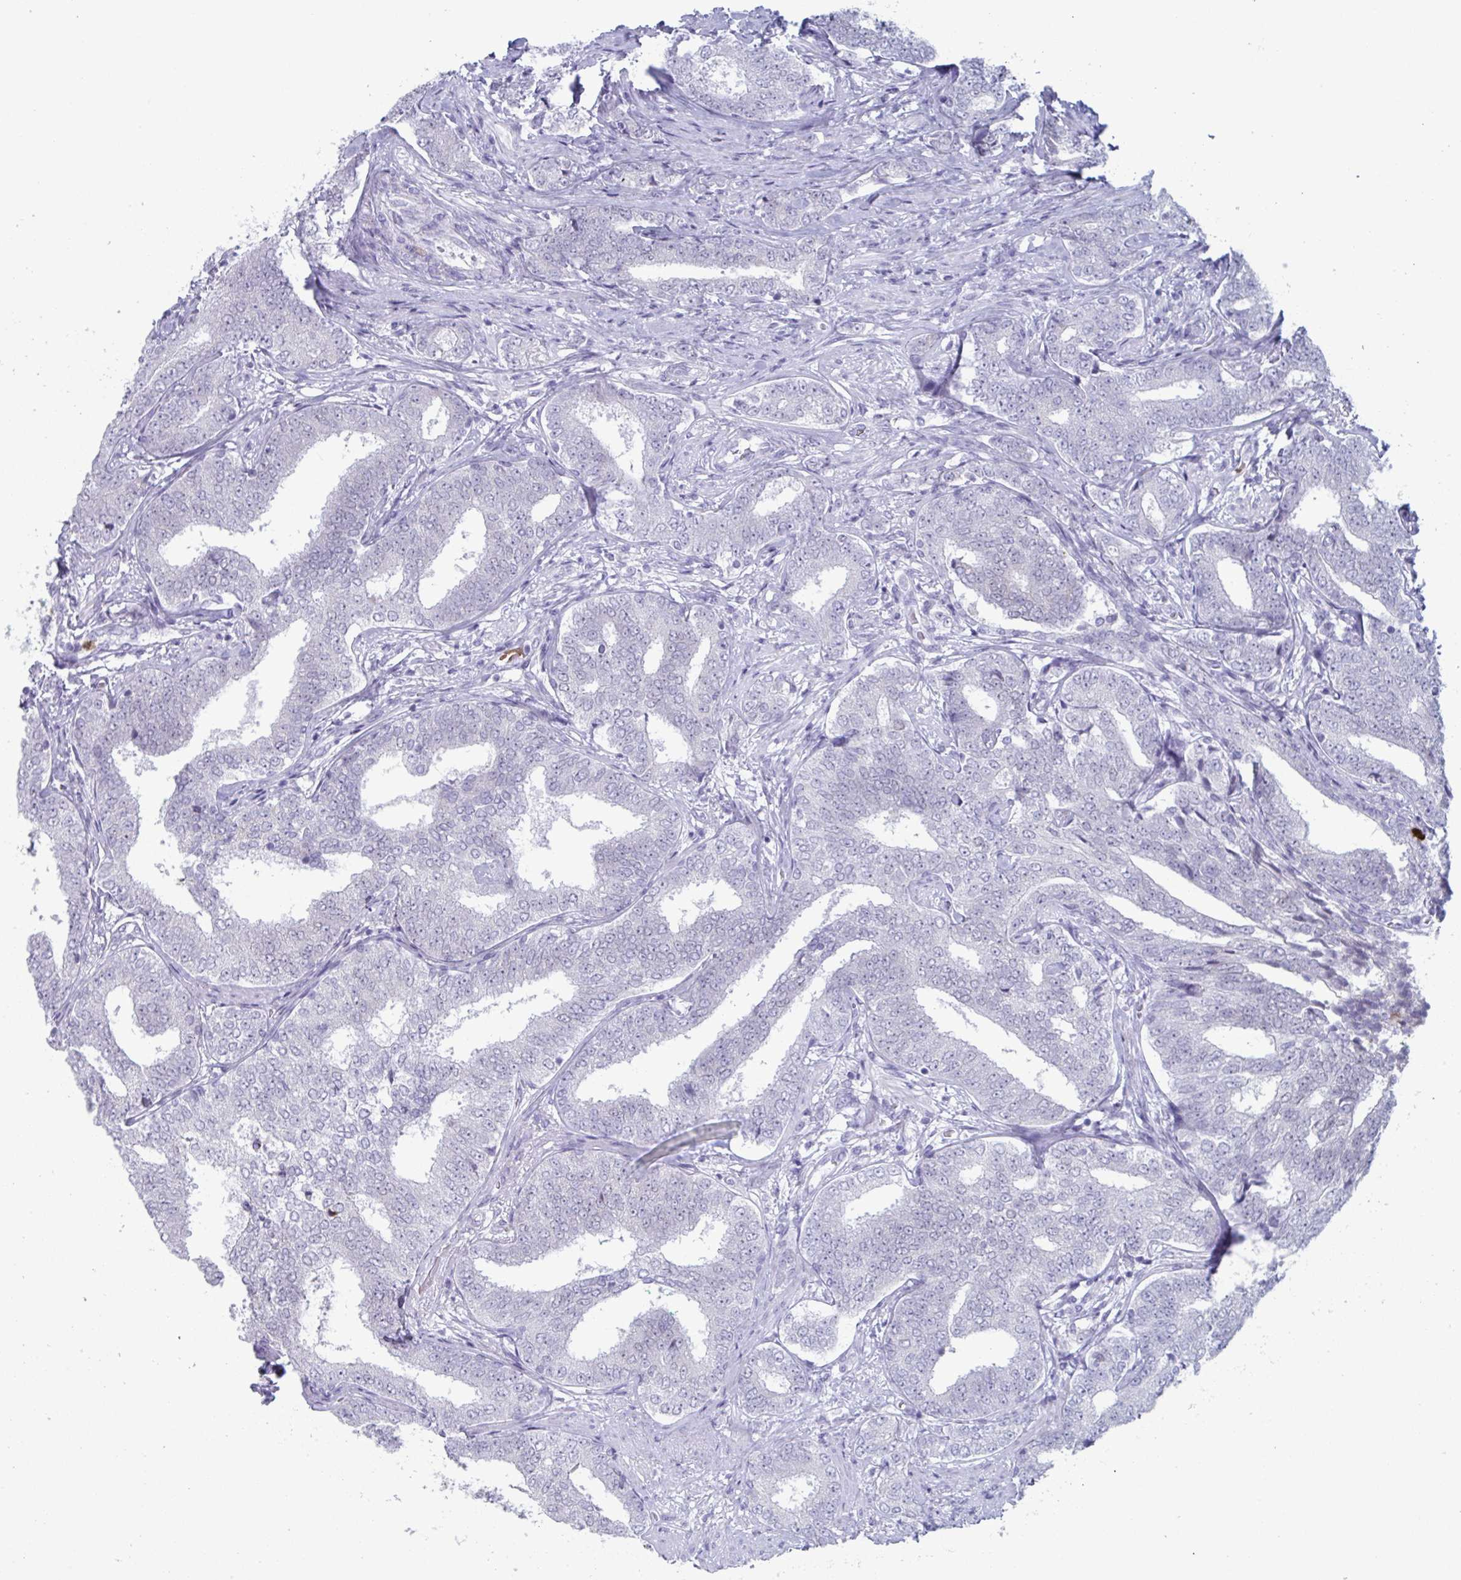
{"staining": {"intensity": "negative", "quantity": "none", "location": "none"}, "tissue": "prostate cancer", "cell_type": "Tumor cells", "image_type": "cancer", "snomed": [{"axis": "morphology", "description": "Adenocarcinoma, High grade"}, {"axis": "topography", "description": "Prostate"}], "caption": "Immunohistochemistry image of prostate high-grade adenocarcinoma stained for a protein (brown), which demonstrates no positivity in tumor cells.", "gene": "CYP4F11", "patient": {"sex": "male", "age": 72}}